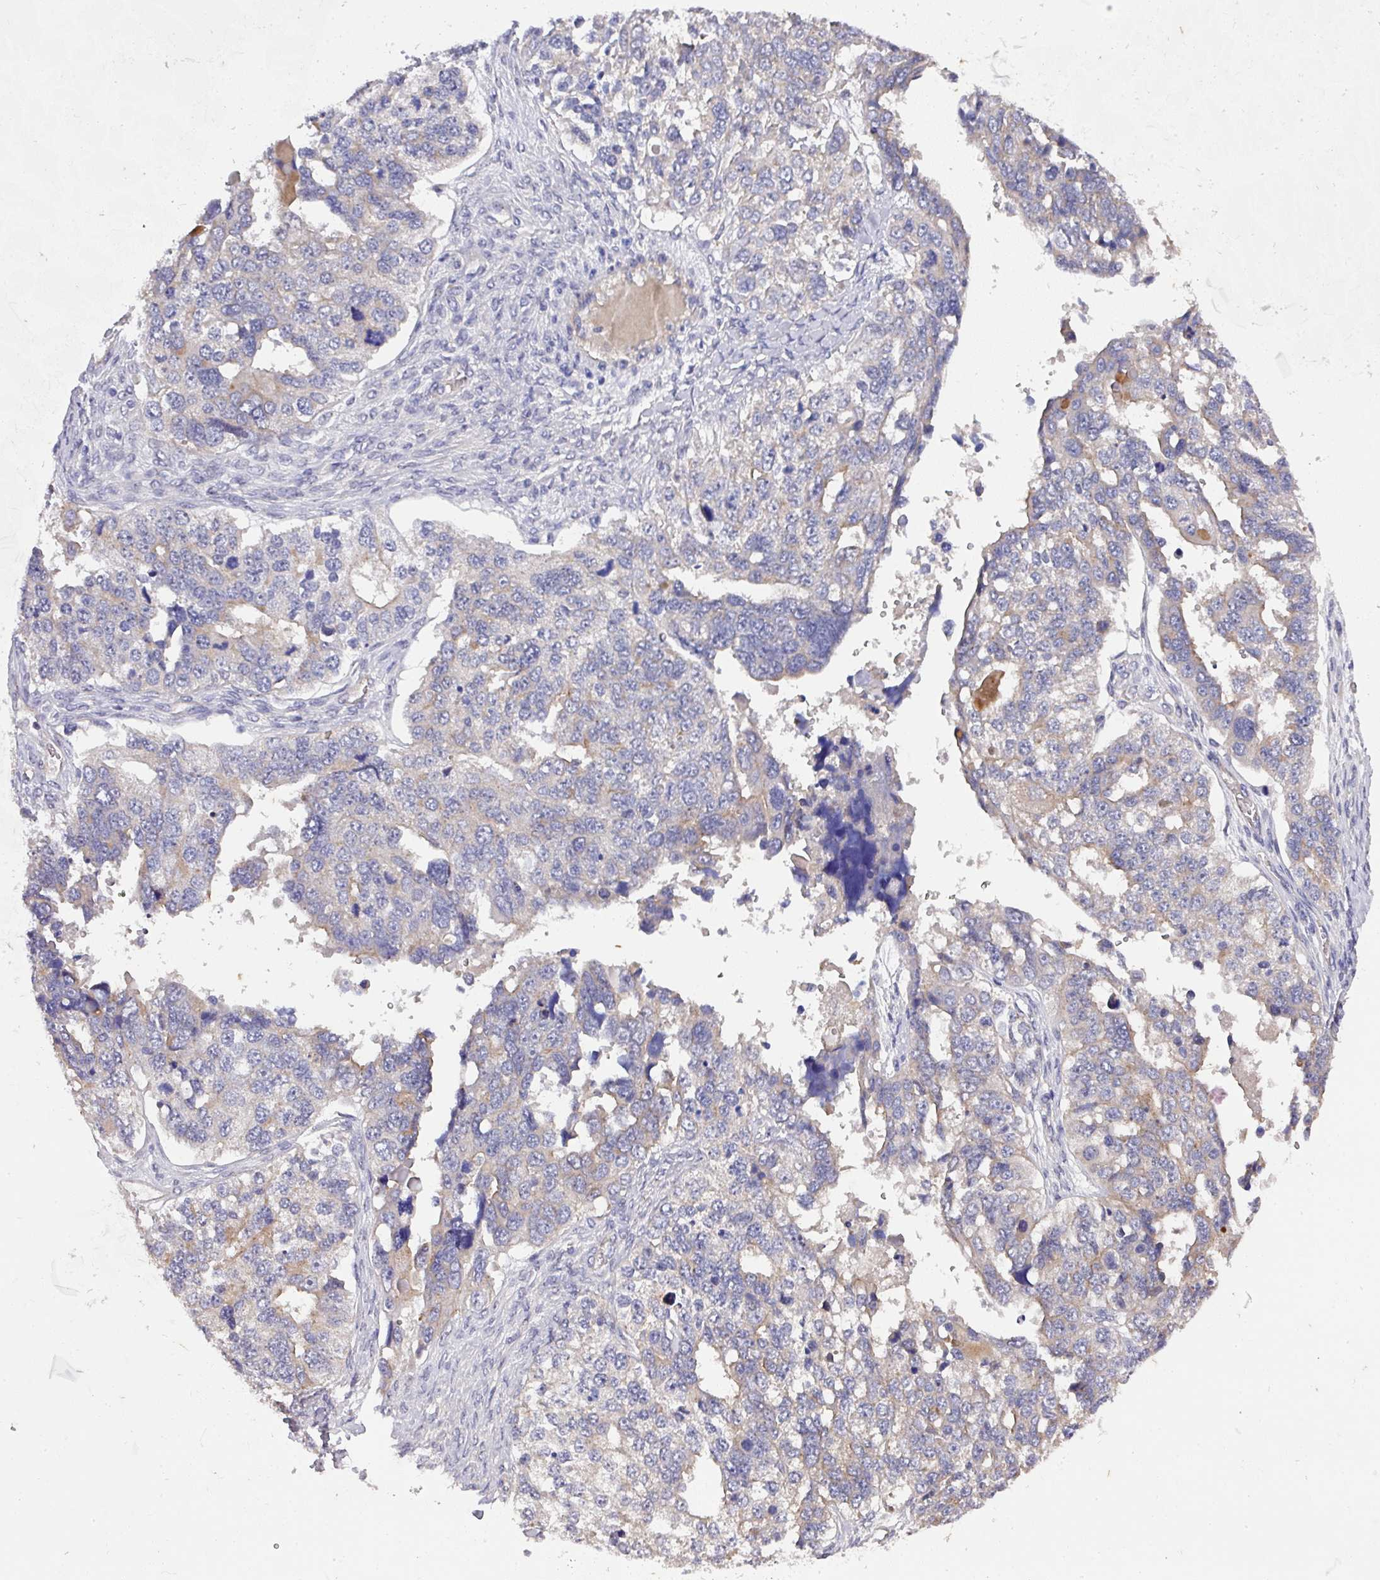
{"staining": {"intensity": "weak", "quantity": "<25%", "location": "cytoplasmic/membranous"}, "tissue": "ovarian cancer", "cell_type": "Tumor cells", "image_type": "cancer", "snomed": [{"axis": "morphology", "description": "Cystadenocarcinoma, serous, NOS"}, {"axis": "topography", "description": "Ovary"}], "caption": "The IHC photomicrograph has no significant positivity in tumor cells of ovarian cancer tissue.", "gene": "PRR5", "patient": {"sex": "female", "age": 76}}